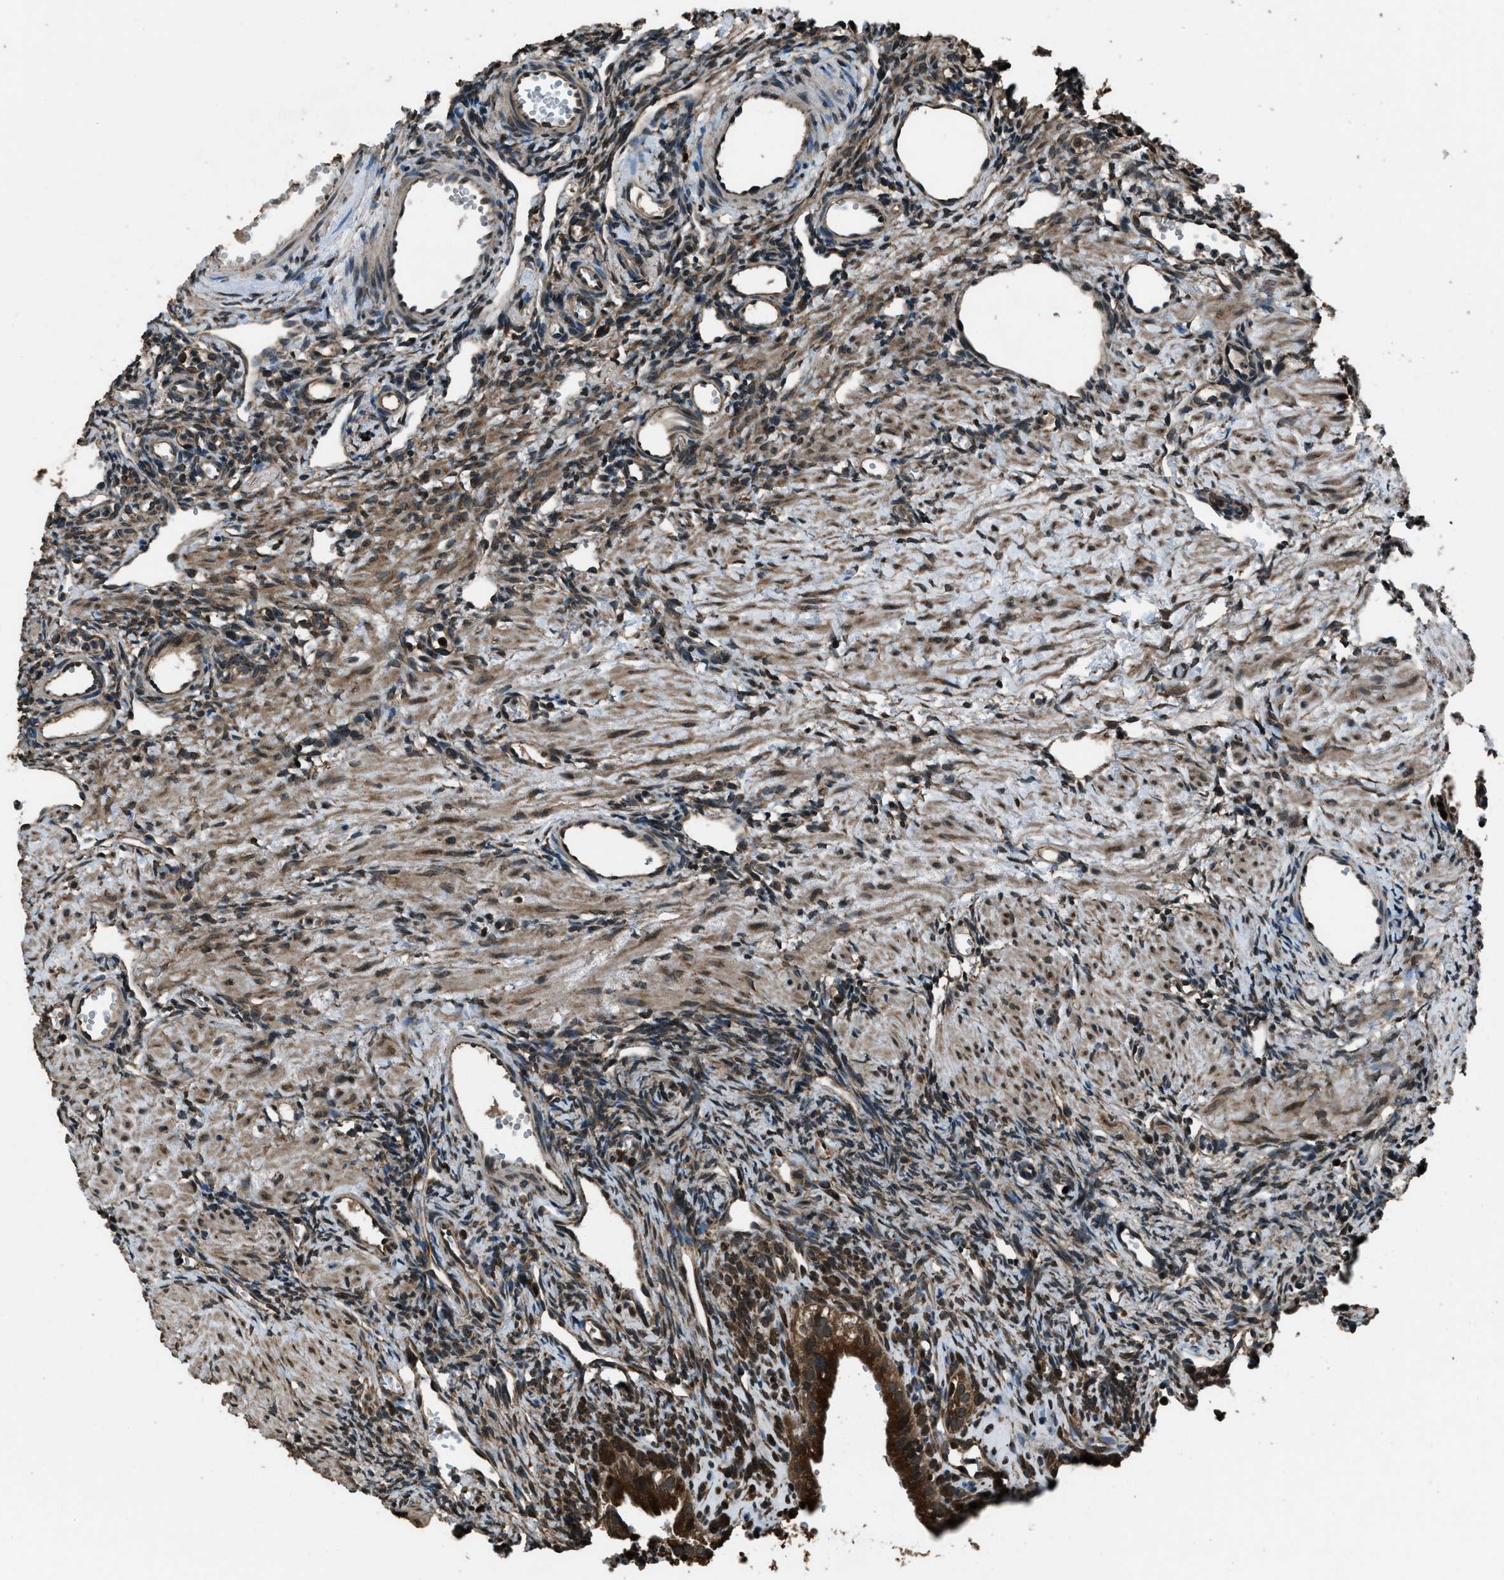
{"staining": {"intensity": "strong", "quantity": ">75%", "location": "cytoplasmic/membranous"}, "tissue": "ovary", "cell_type": "Follicle cells", "image_type": "normal", "snomed": [{"axis": "morphology", "description": "Normal tissue, NOS"}, {"axis": "topography", "description": "Ovary"}], "caption": "High-magnification brightfield microscopy of benign ovary stained with DAB (brown) and counterstained with hematoxylin (blue). follicle cells exhibit strong cytoplasmic/membranous staining is identified in about>75% of cells. (Stains: DAB (3,3'-diaminobenzidine) in brown, nuclei in blue, Microscopy: brightfield microscopy at high magnification).", "gene": "TRIM4", "patient": {"sex": "female", "age": 33}}